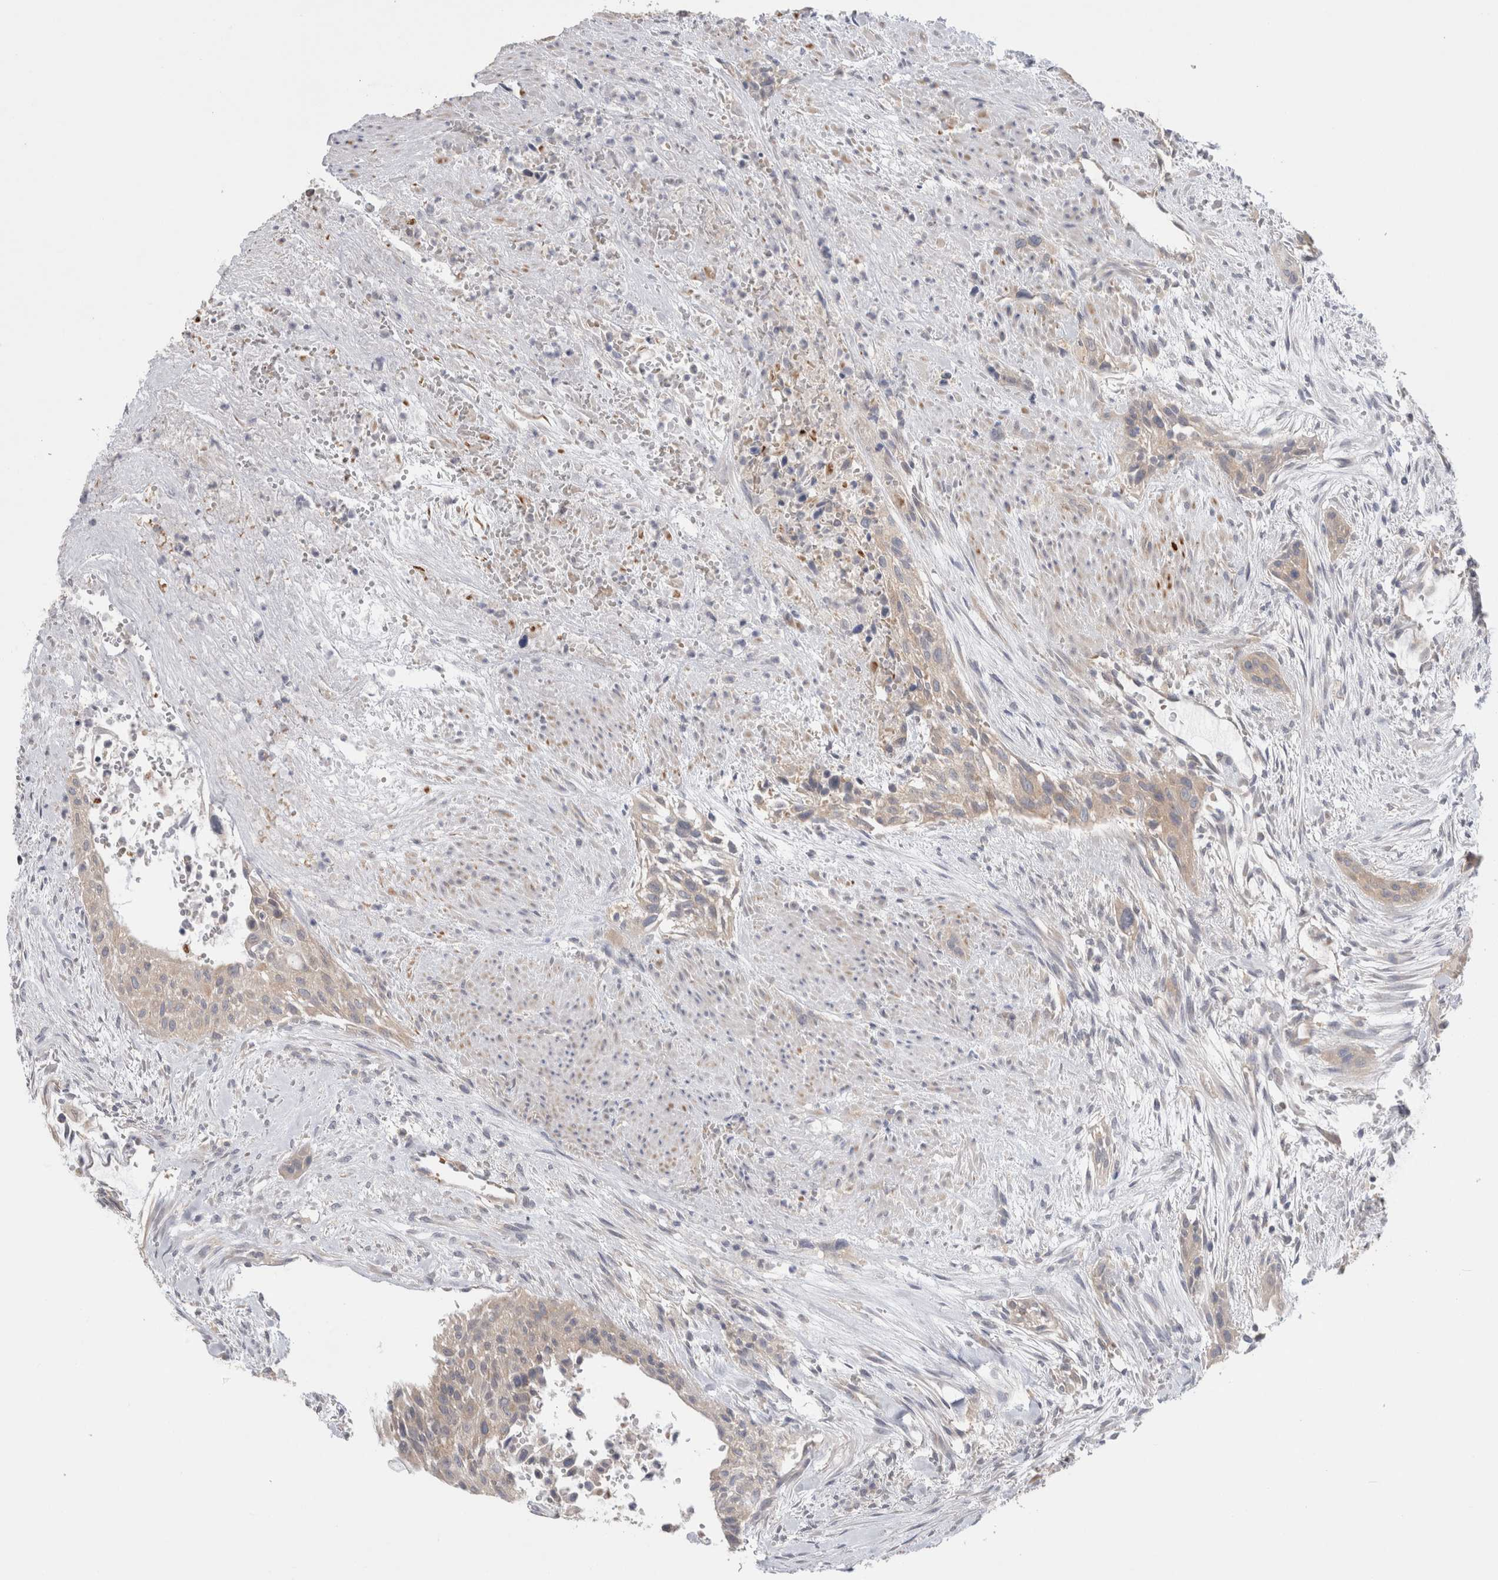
{"staining": {"intensity": "weak", "quantity": ">75%", "location": "cytoplasmic/membranous"}, "tissue": "urothelial cancer", "cell_type": "Tumor cells", "image_type": "cancer", "snomed": [{"axis": "morphology", "description": "Urothelial carcinoma, High grade"}, {"axis": "topography", "description": "Urinary bladder"}], "caption": "Protein staining demonstrates weak cytoplasmic/membranous expression in about >75% of tumor cells in urothelial cancer.", "gene": "NDOR1", "patient": {"sex": "male", "age": 35}}